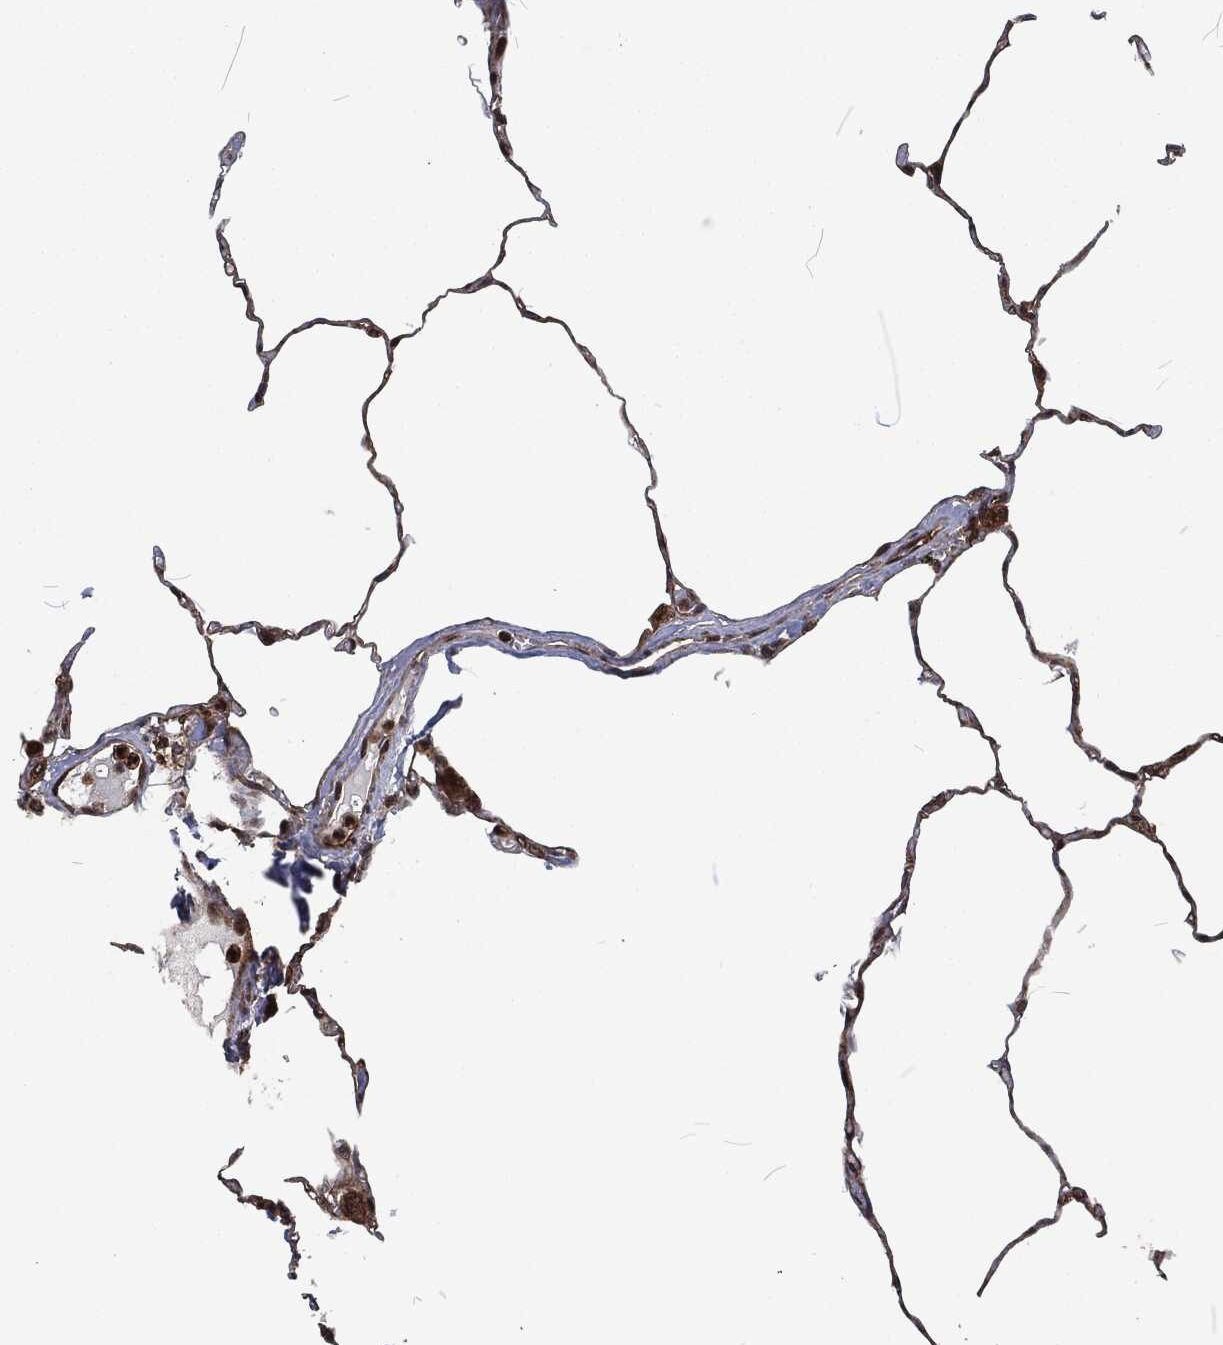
{"staining": {"intensity": "moderate", "quantity": ">75%", "location": "cytoplasmic/membranous"}, "tissue": "lung", "cell_type": "Alveolar cells", "image_type": "normal", "snomed": [{"axis": "morphology", "description": "Normal tissue, NOS"}, {"axis": "morphology", "description": "Adenocarcinoma, metastatic, NOS"}, {"axis": "topography", "description": "Lung"}], "caption": "A high-resolution image shows IHC staining of normal lung, which shows moderate cytoplasmic/membranous staining in about >75% of alveolar cells.", "gene": "CMPK2", "patient": {"sex": "male", "age": 45}}